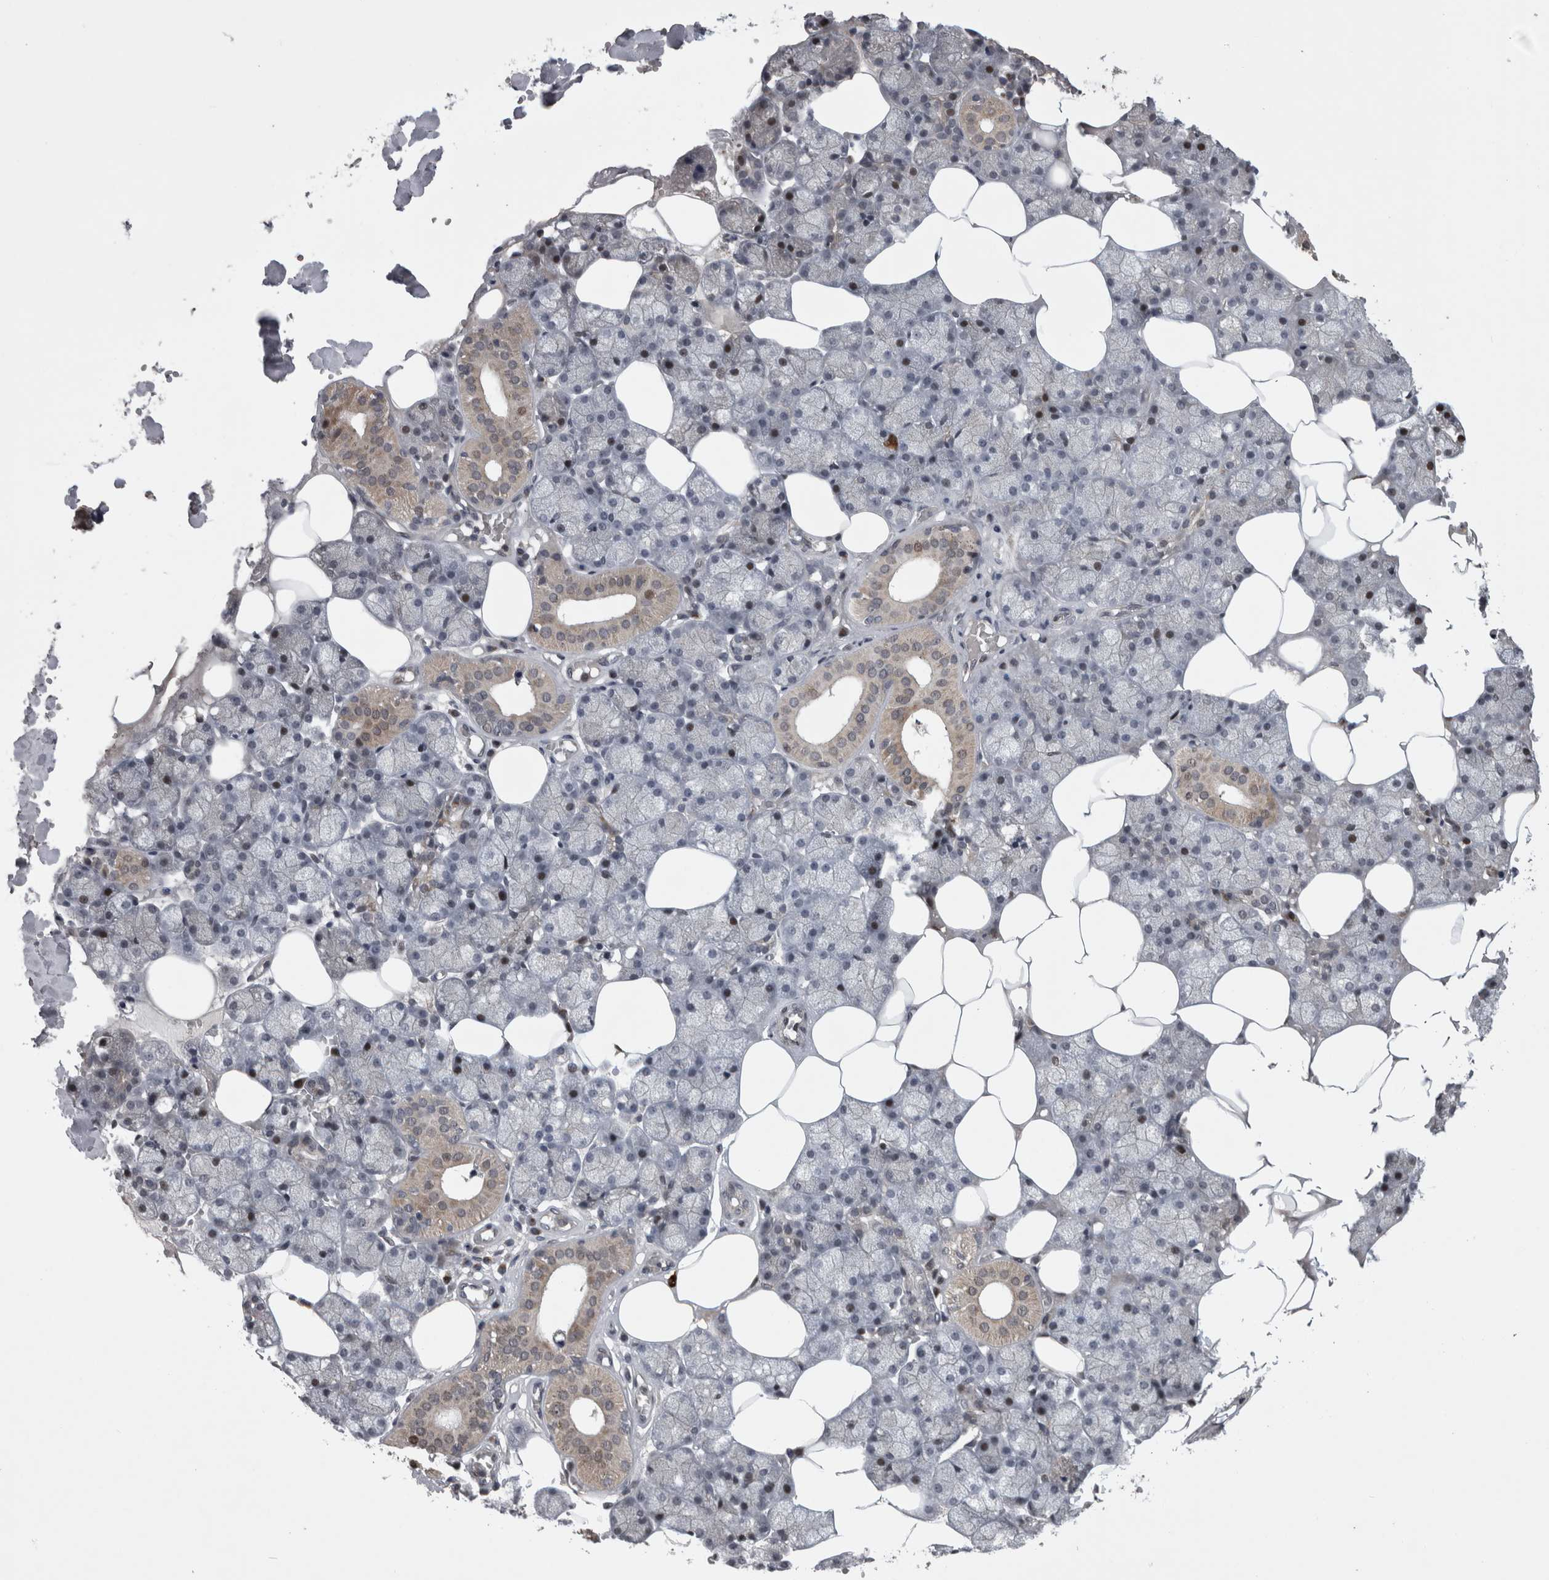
{"staining": {"intensity": "moderate", "quantity": "<25%", "location": "cytoplasmic/membranous"}, "tissue": "salivary gland", "cell_type": "Glandular cells", "image_type": "normal", "snomed": [{"axis": "morphology", "description": "Normal tissue, NOS"}, {"axis": "topography", "description": "Salivary gland"}], "caption": "Salivary gland was stained to show a protein in brown. There is low levels of moderate cytoplasmic/membranous staining in approximately <25% of glandular cells. (DAB (3,3'-diaminobenzidine) = brown stain, brightfield microscopy at high magnification).", "gene": "IFI44", "patient": {"sex": "male", "age": 62}}